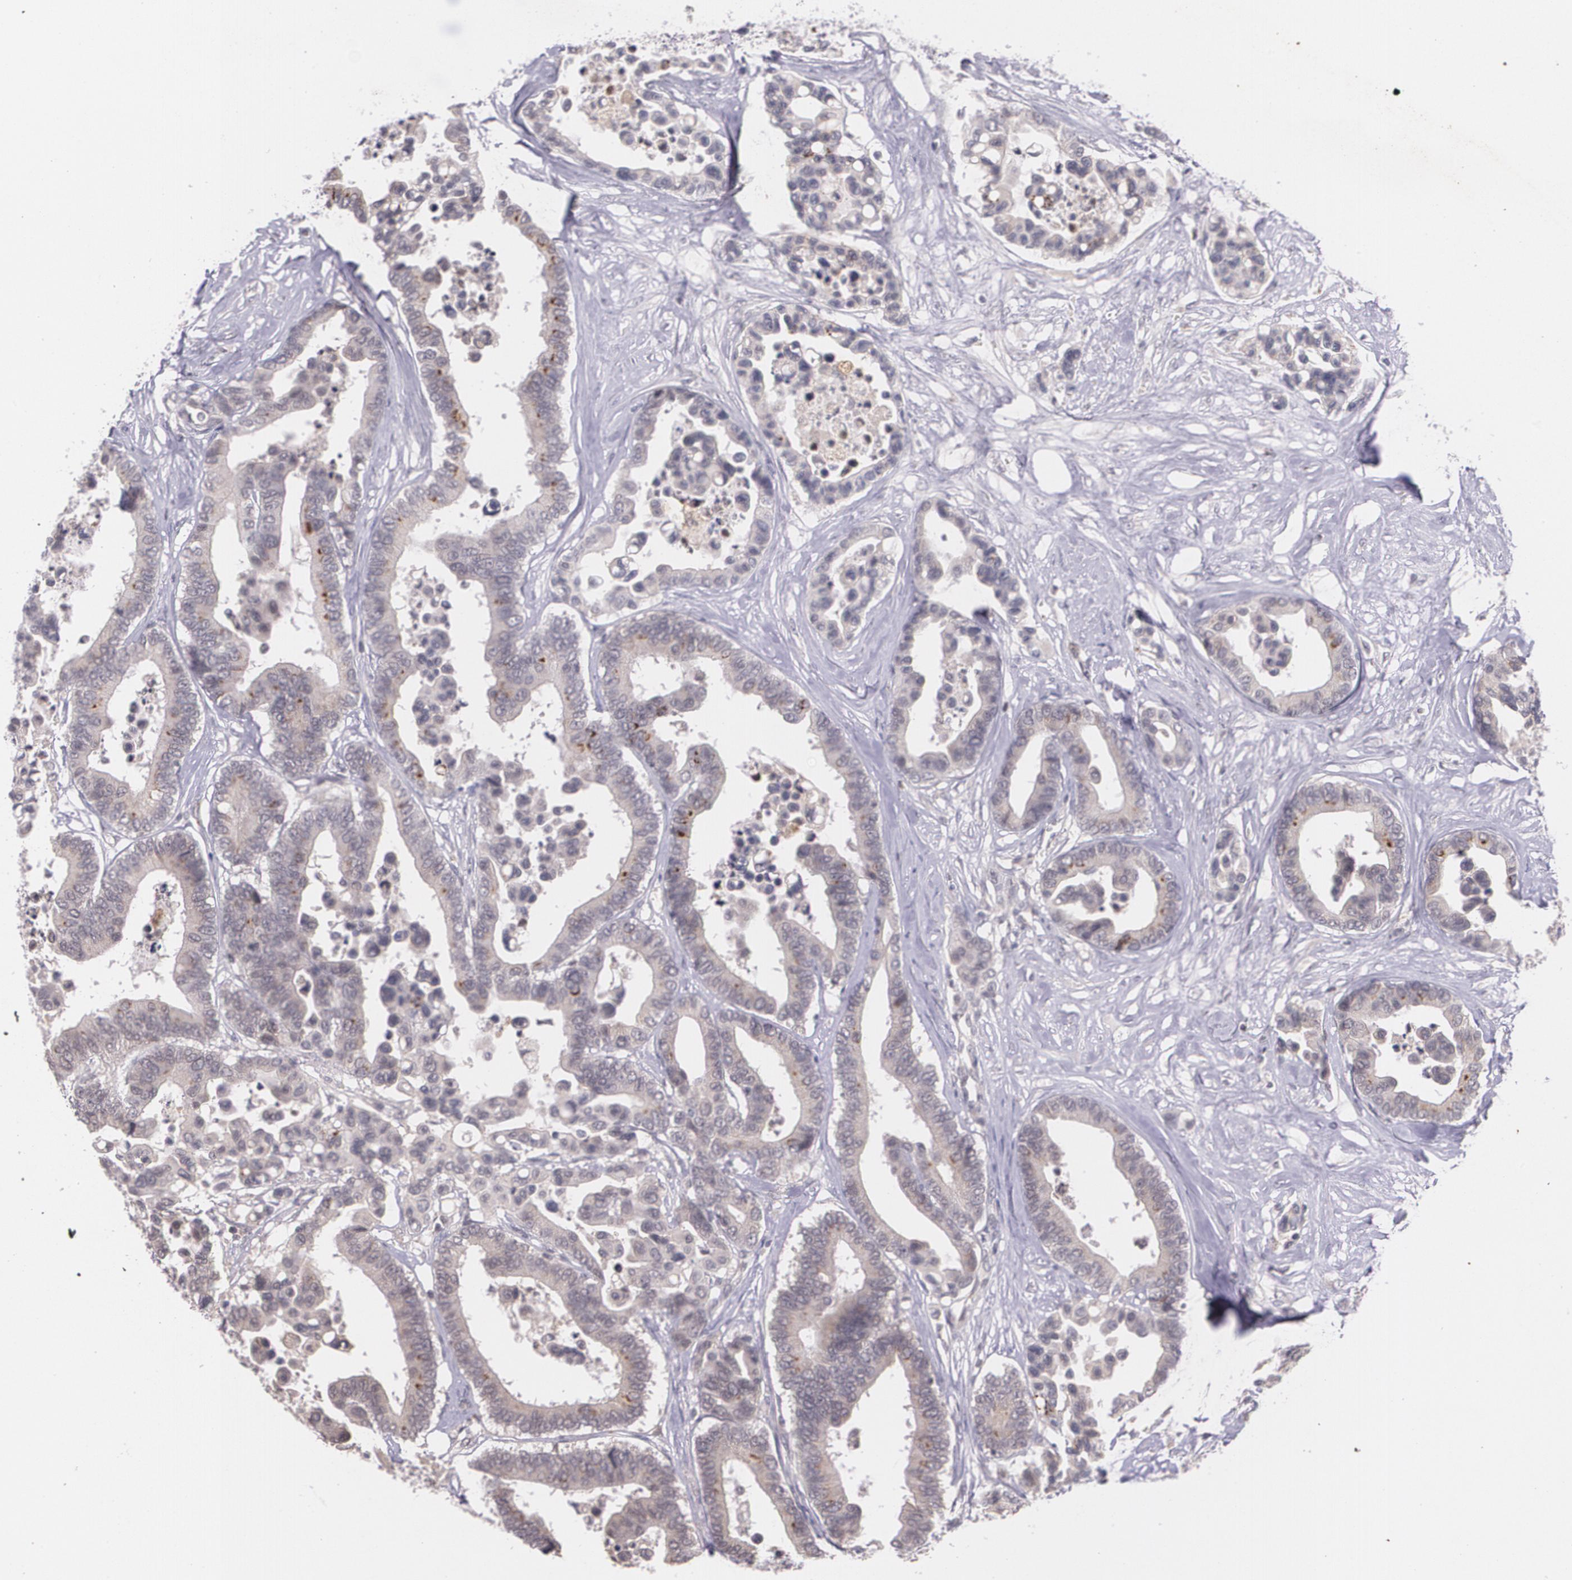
{"staining": {"intensity": "weak", "quantity": ">75%", "location": "cytoplasmic/membranous"}, "tissue": "colorectal cancer", "cell_type": "Tumor cells", "image_type": "cancer", "snomed": [{"axis": "morphology", "description": "Adenocarcinoma, NOS"}, {"axis": "topography", "description": "Colon"}], "caption": "Human colorectal cancer stained with a brown dye displays weak cytoplasmic/membranous positive staining in about >75% of tumor cells.", "gene": "TM4SF1", "patient": {"sex": "male", "age": 82}}